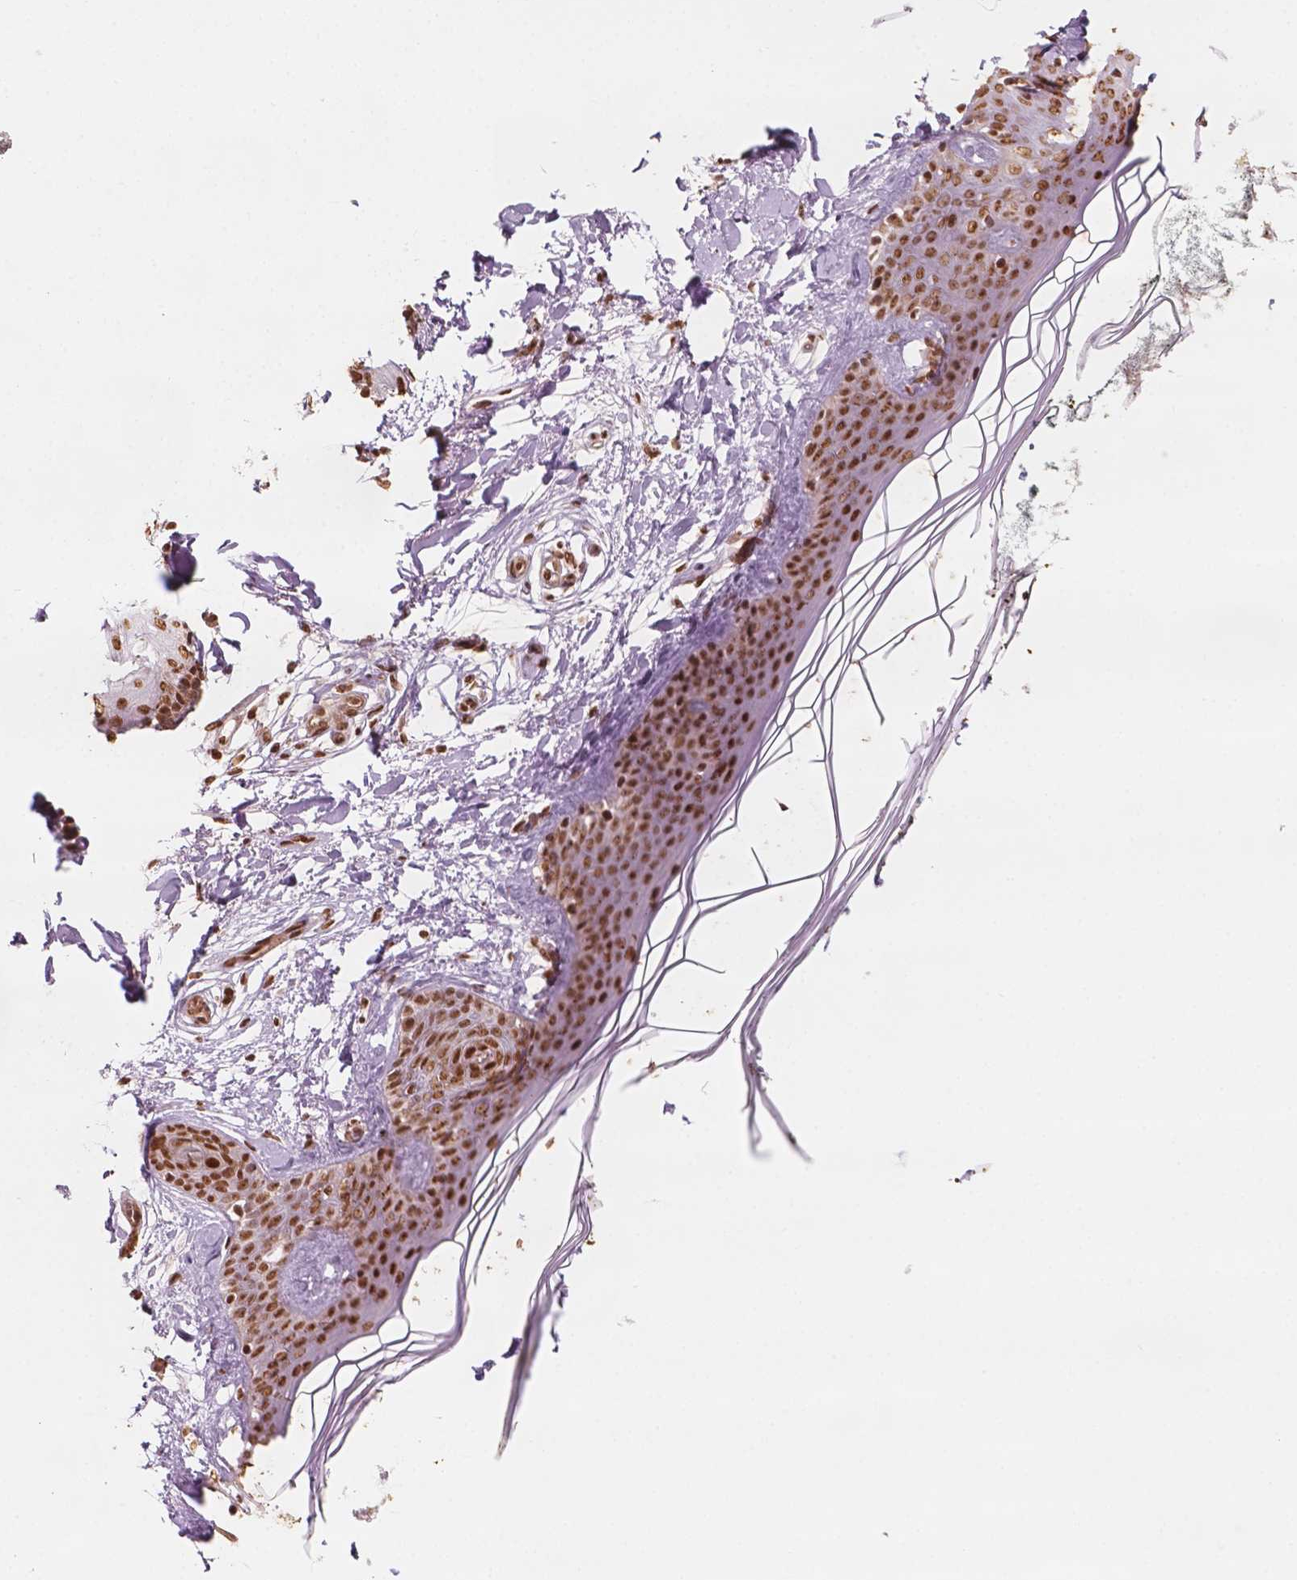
{"staining": {"intensity": "strong", "quantity": ">75%", "location": "nuclear"}, "tissue": "skin", "cell_type": "Fibroblasts", "image_type": "normal", "snomed": [{"axis": "morphology", "description": "Normal tissue, NOS"}, {"axis": "topography", "description": "Skin"}], "caption": "Approximately >75% of fibroblasts in unremarkable skin display strong nuclear protein staining as visualized by brown immunohistochemical staining.", "gene": "GTF3C5", "patient": {"sex": "female", "age": 34}}